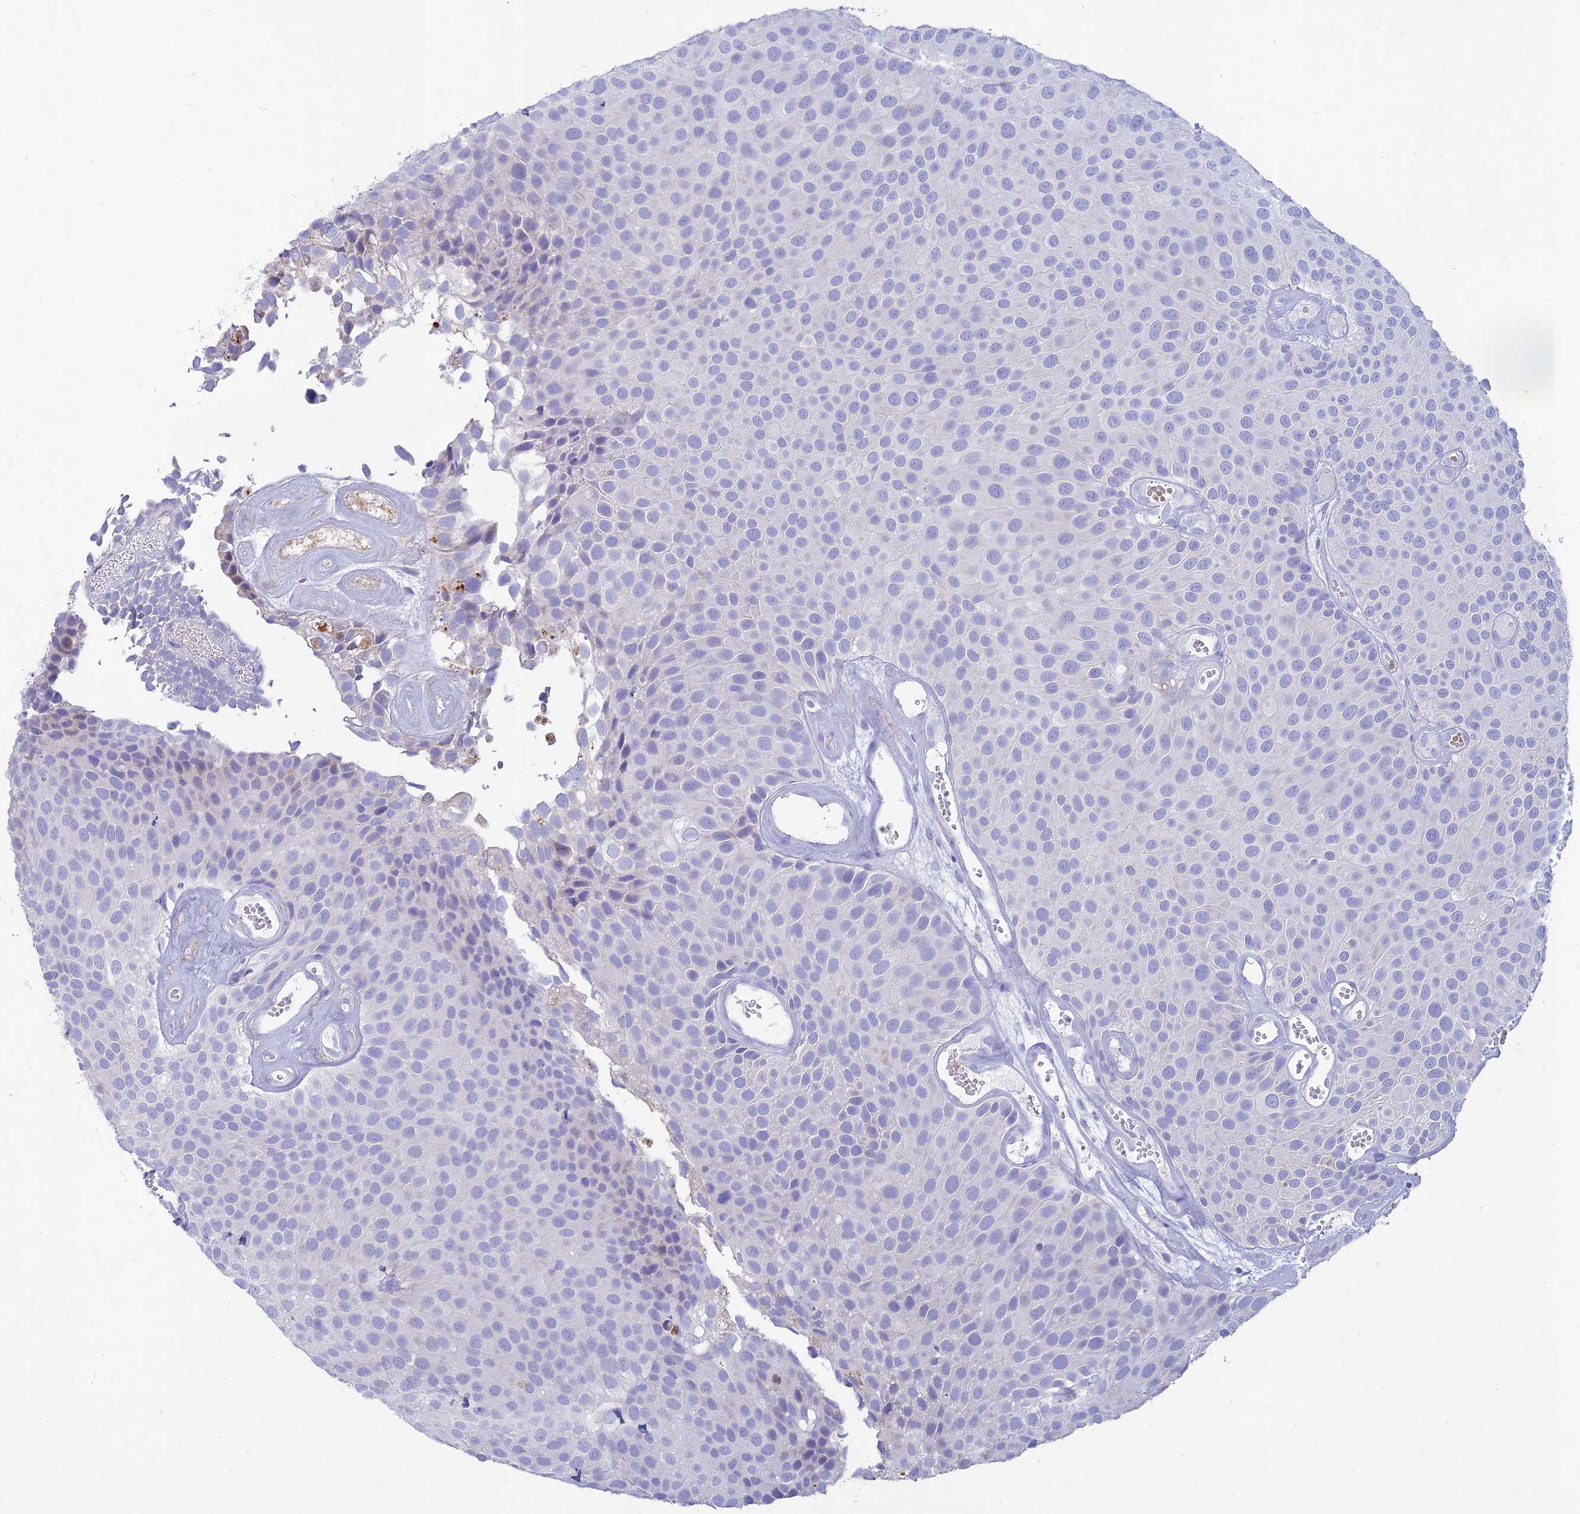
{"staining": {"intensity": "negative", "quantity": "none", "location": "none"}, "tissue": "urothelial cancer", "cell_type": "Tumor cells", "image_type": "cancer", "snomed": [{"axis": "morphology", "description": "Urothelial carcinoma, Low grade"}, {"axis": "topography", "description": "Urinary bladder"}], "caption": "Tumor cells are negative for protein expression in human urothelial carcinoma (low-grade).", "gene": "MAL2", "patient": {"sex": "male", "age": 89}}